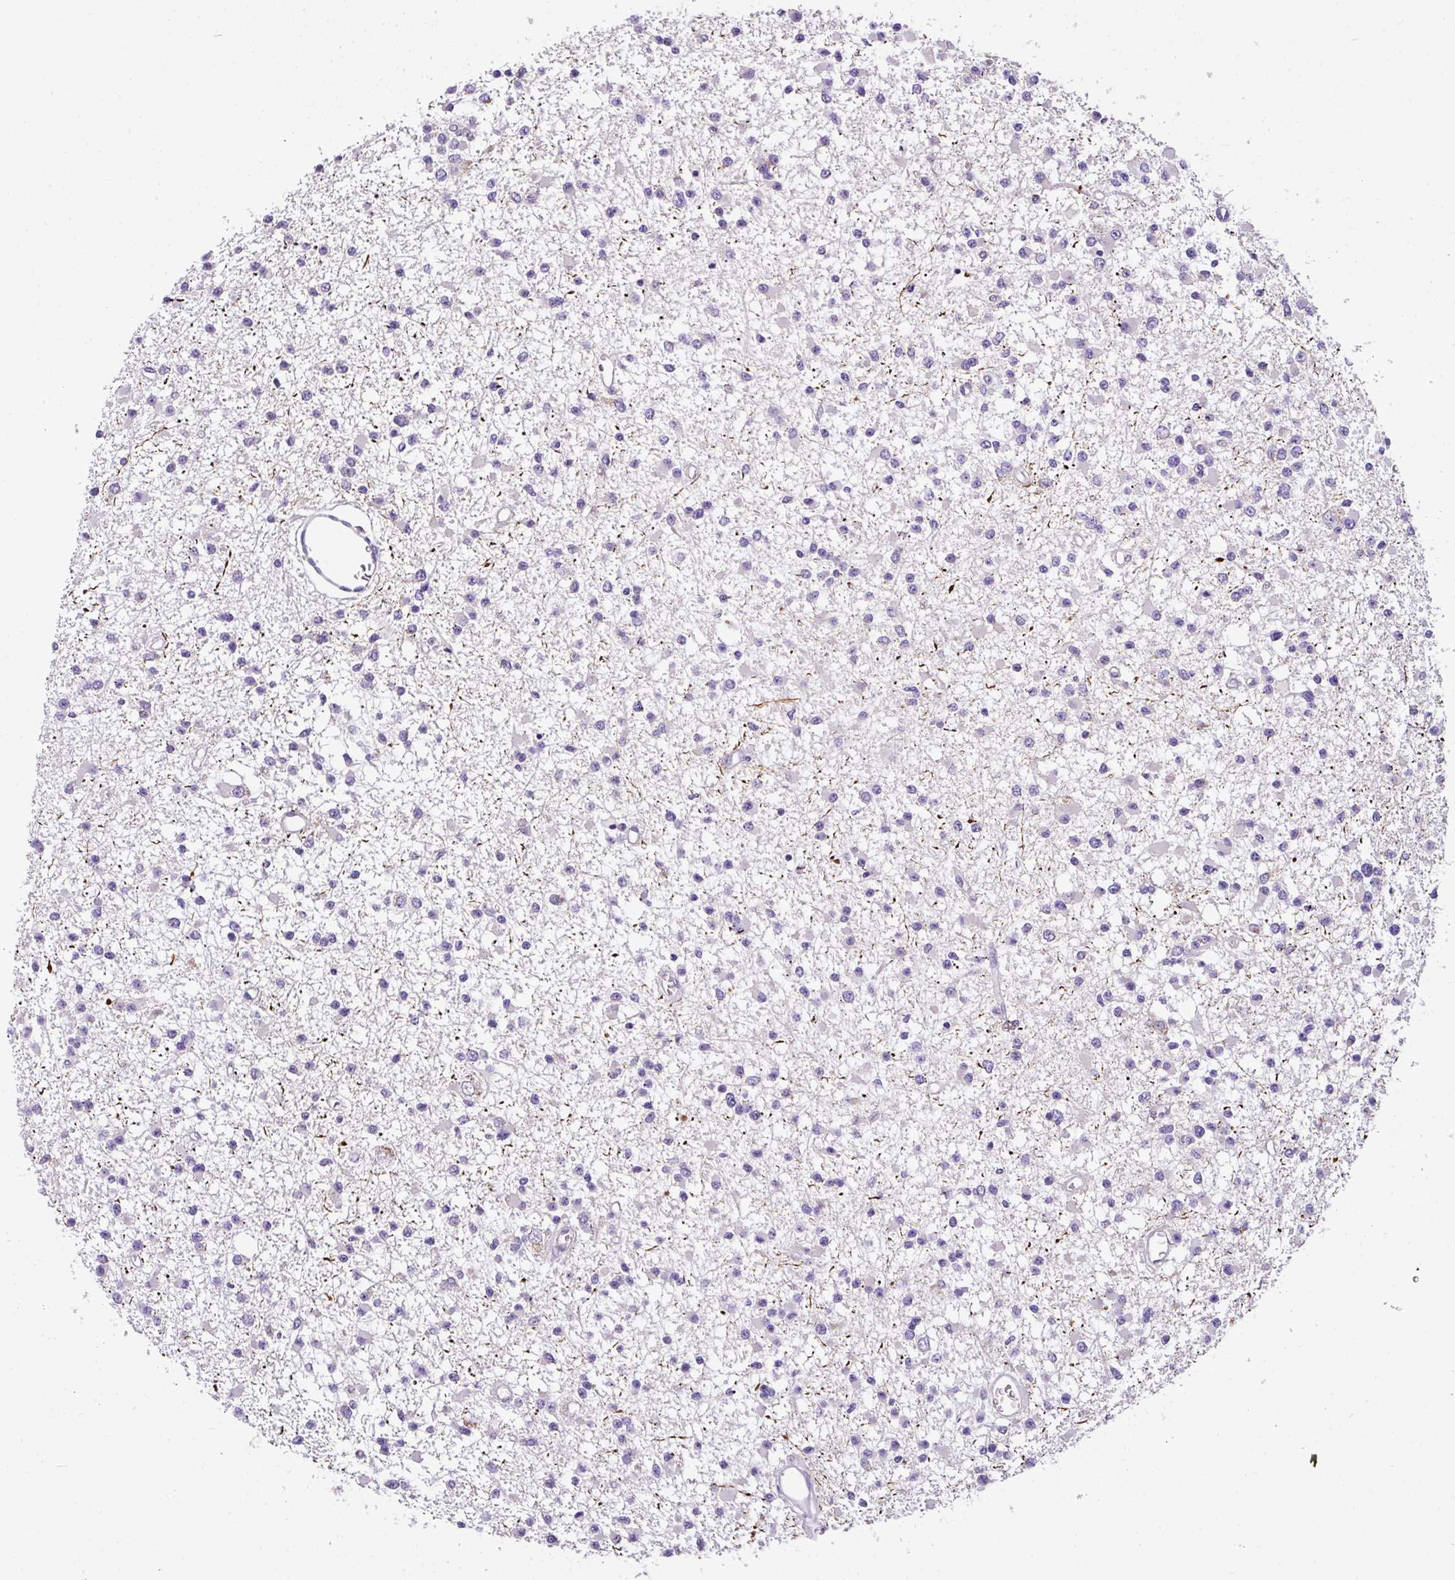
{"staining": {"intensity": "negative", "quantity": "none", "location": "none"}, "tissue": "glioma", "cell_type": "Tumor cells", "image_type": "cancer", "snomed": [{"axis": "morphology", "description": "Glioma, malignant, Low grade"}, {"axis": "topography", "description": "Brain"}], "caption": "Protein analysis of malignant glioma (low-grade) reveals no significant positivity in tumor cells.", "gene": "ANXA2R", "patient": {"sex": "female", "age": 22}}